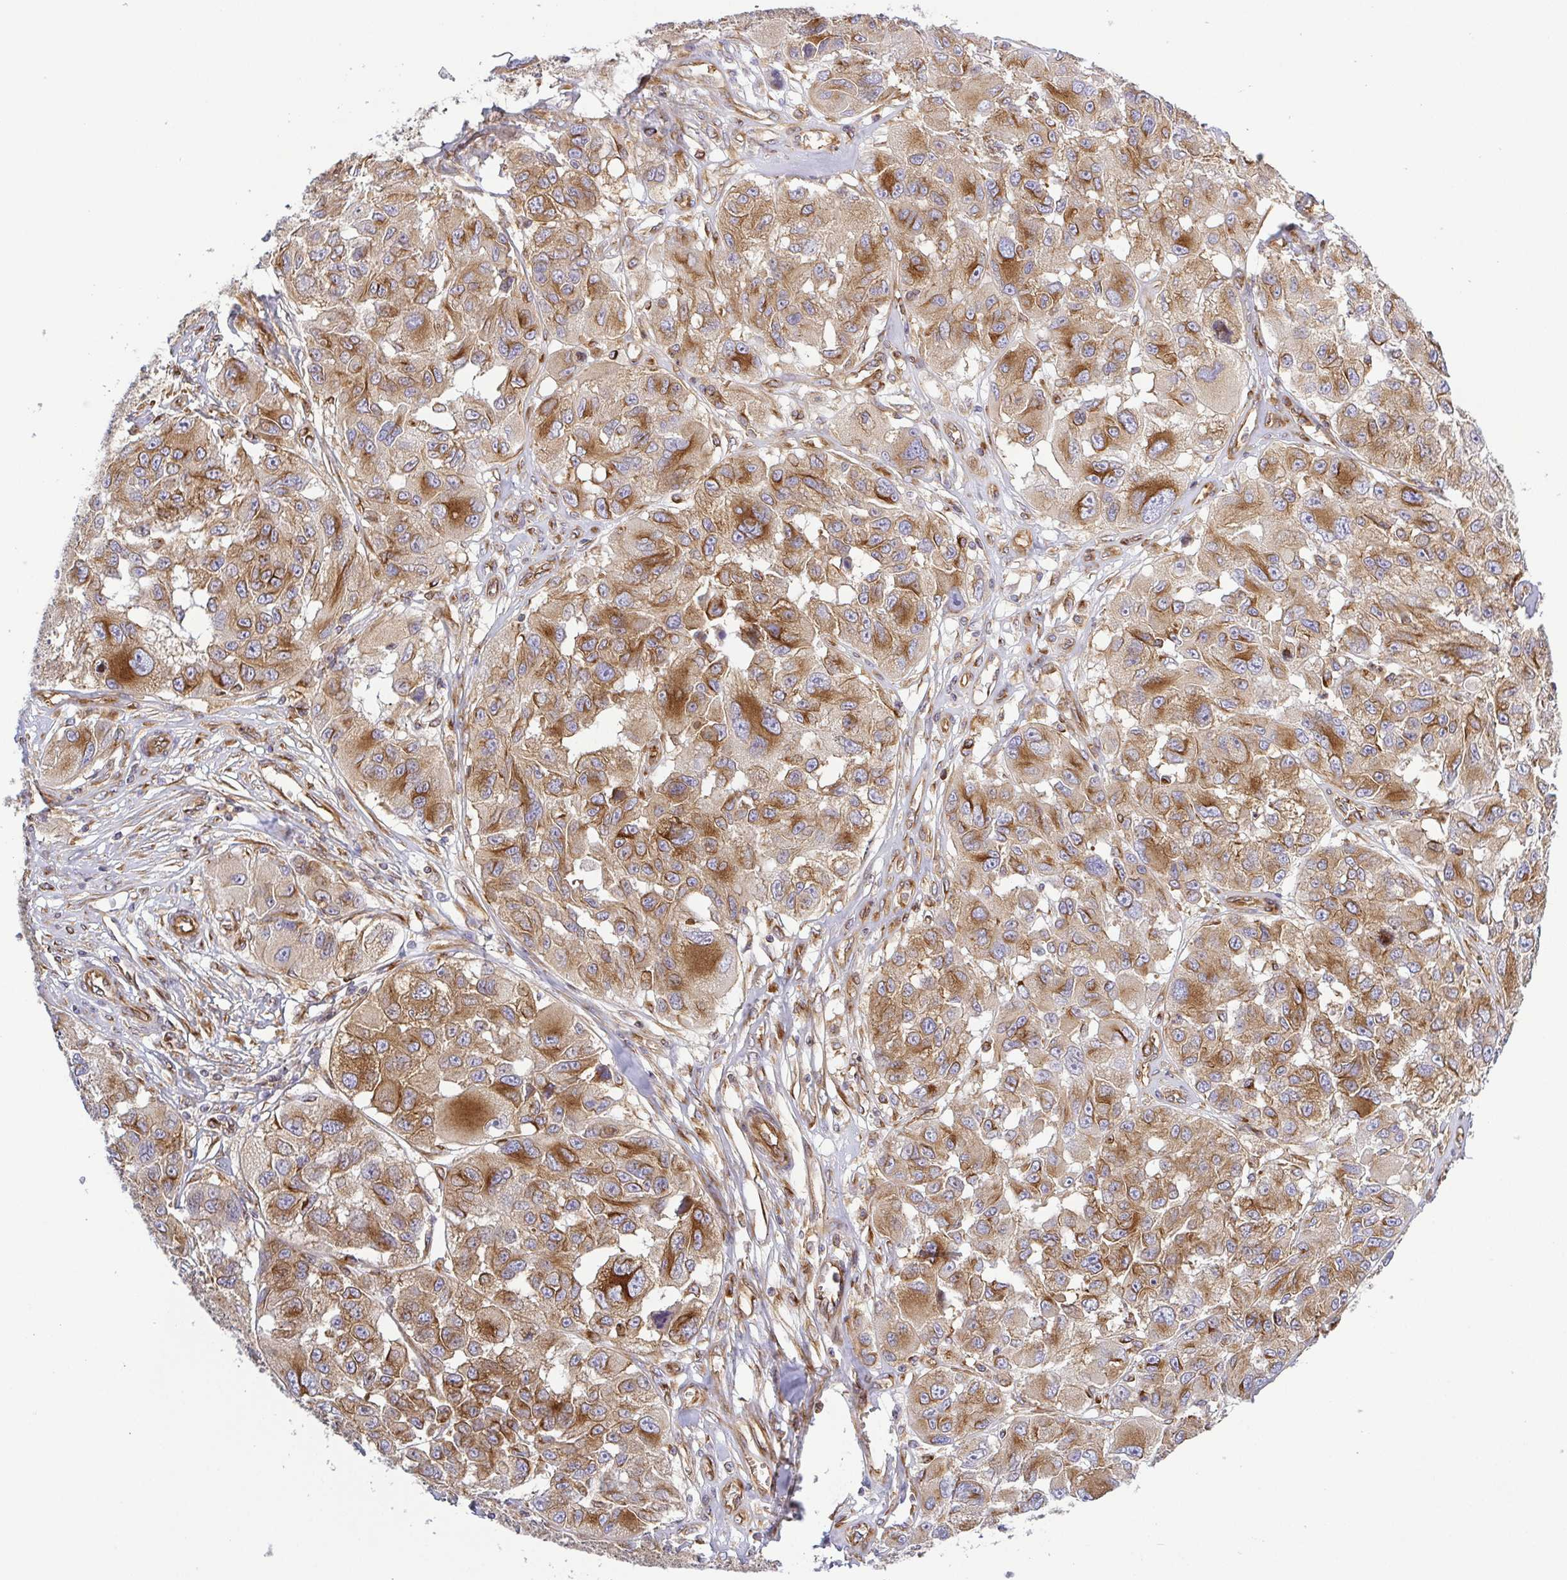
{"staining": {"intensity": "strong", "quantity": "25%-75%", "location": "cytoplasmic/membranous"}, "tissue": "melanoma", "cell_type": "Tumor cells", "image_type": "cancer", "snomed": [{"axis": "morphology", "description": "Malignant melanoma, NOS"}, {"axis": "topography", "description": "Skin"}], "caption": "Tumor cells demonstrate high levels of strong cytoplasmic/membranous expression in about 25%-75% of cells in melanoma.", "gene": "KIF5B", "patient": {"sex": "female", "age": 66}}